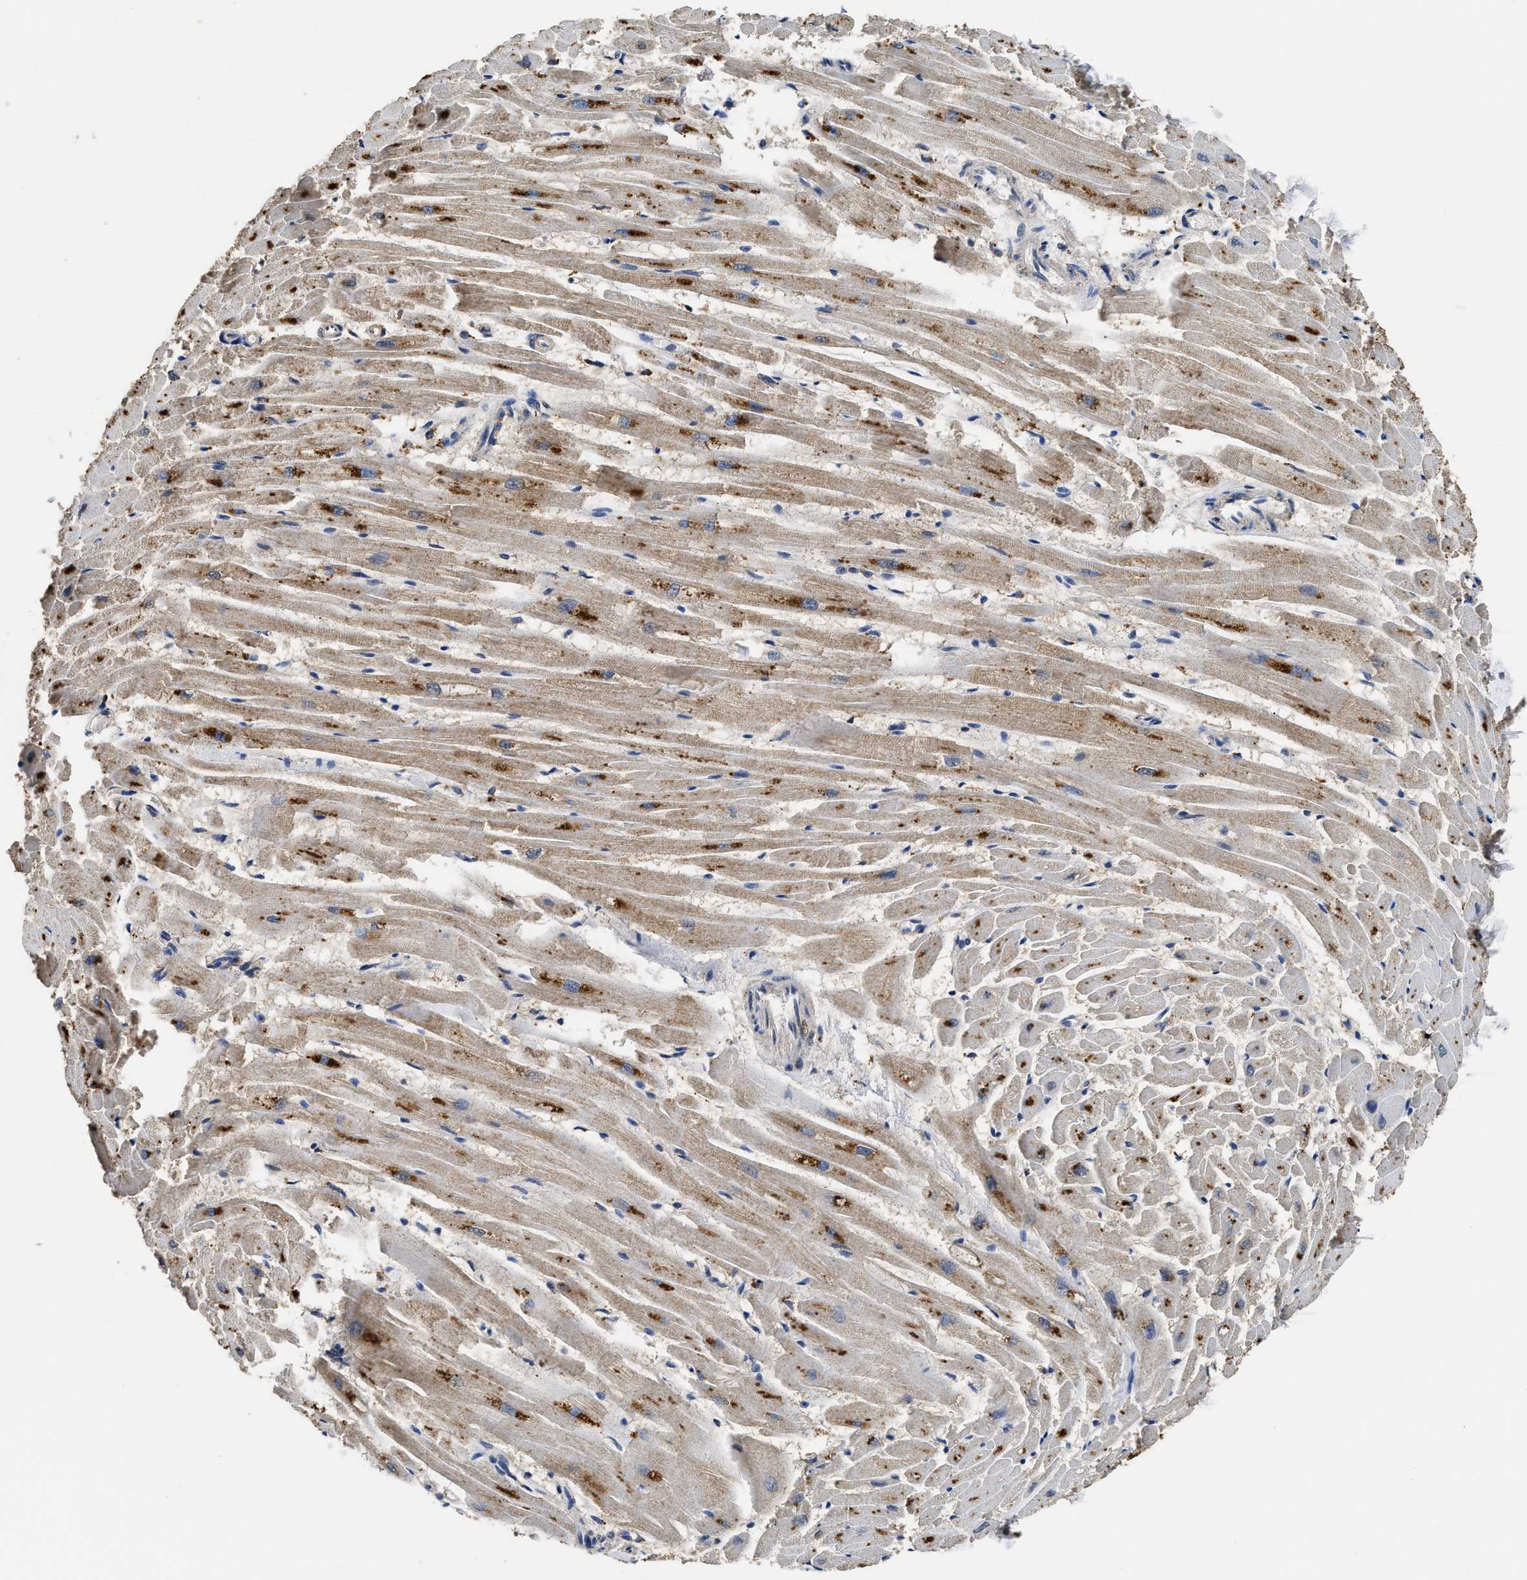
{"staining": {"intensity": "moderate", "quantity": "25%-75%", "location": "cytoplasmic/membranous"}, "tissue": "heart muscle", "cell_type": "Cardiomyocytes", "image_type": "normal", "snomed": [{"axis": "morphology", "description": "Normal tissue, NOS"}, {"axis": "topography", "description": "Heart"}], "caption": "This is a photomicrograph of IHC staining of unremarkable heart muscle, which shows moderate staining in the cytoplasmic/membranous of cardiomyocytes.", "gene": "CTNNA1", "patient": {"sex": "female", "age": 19}}